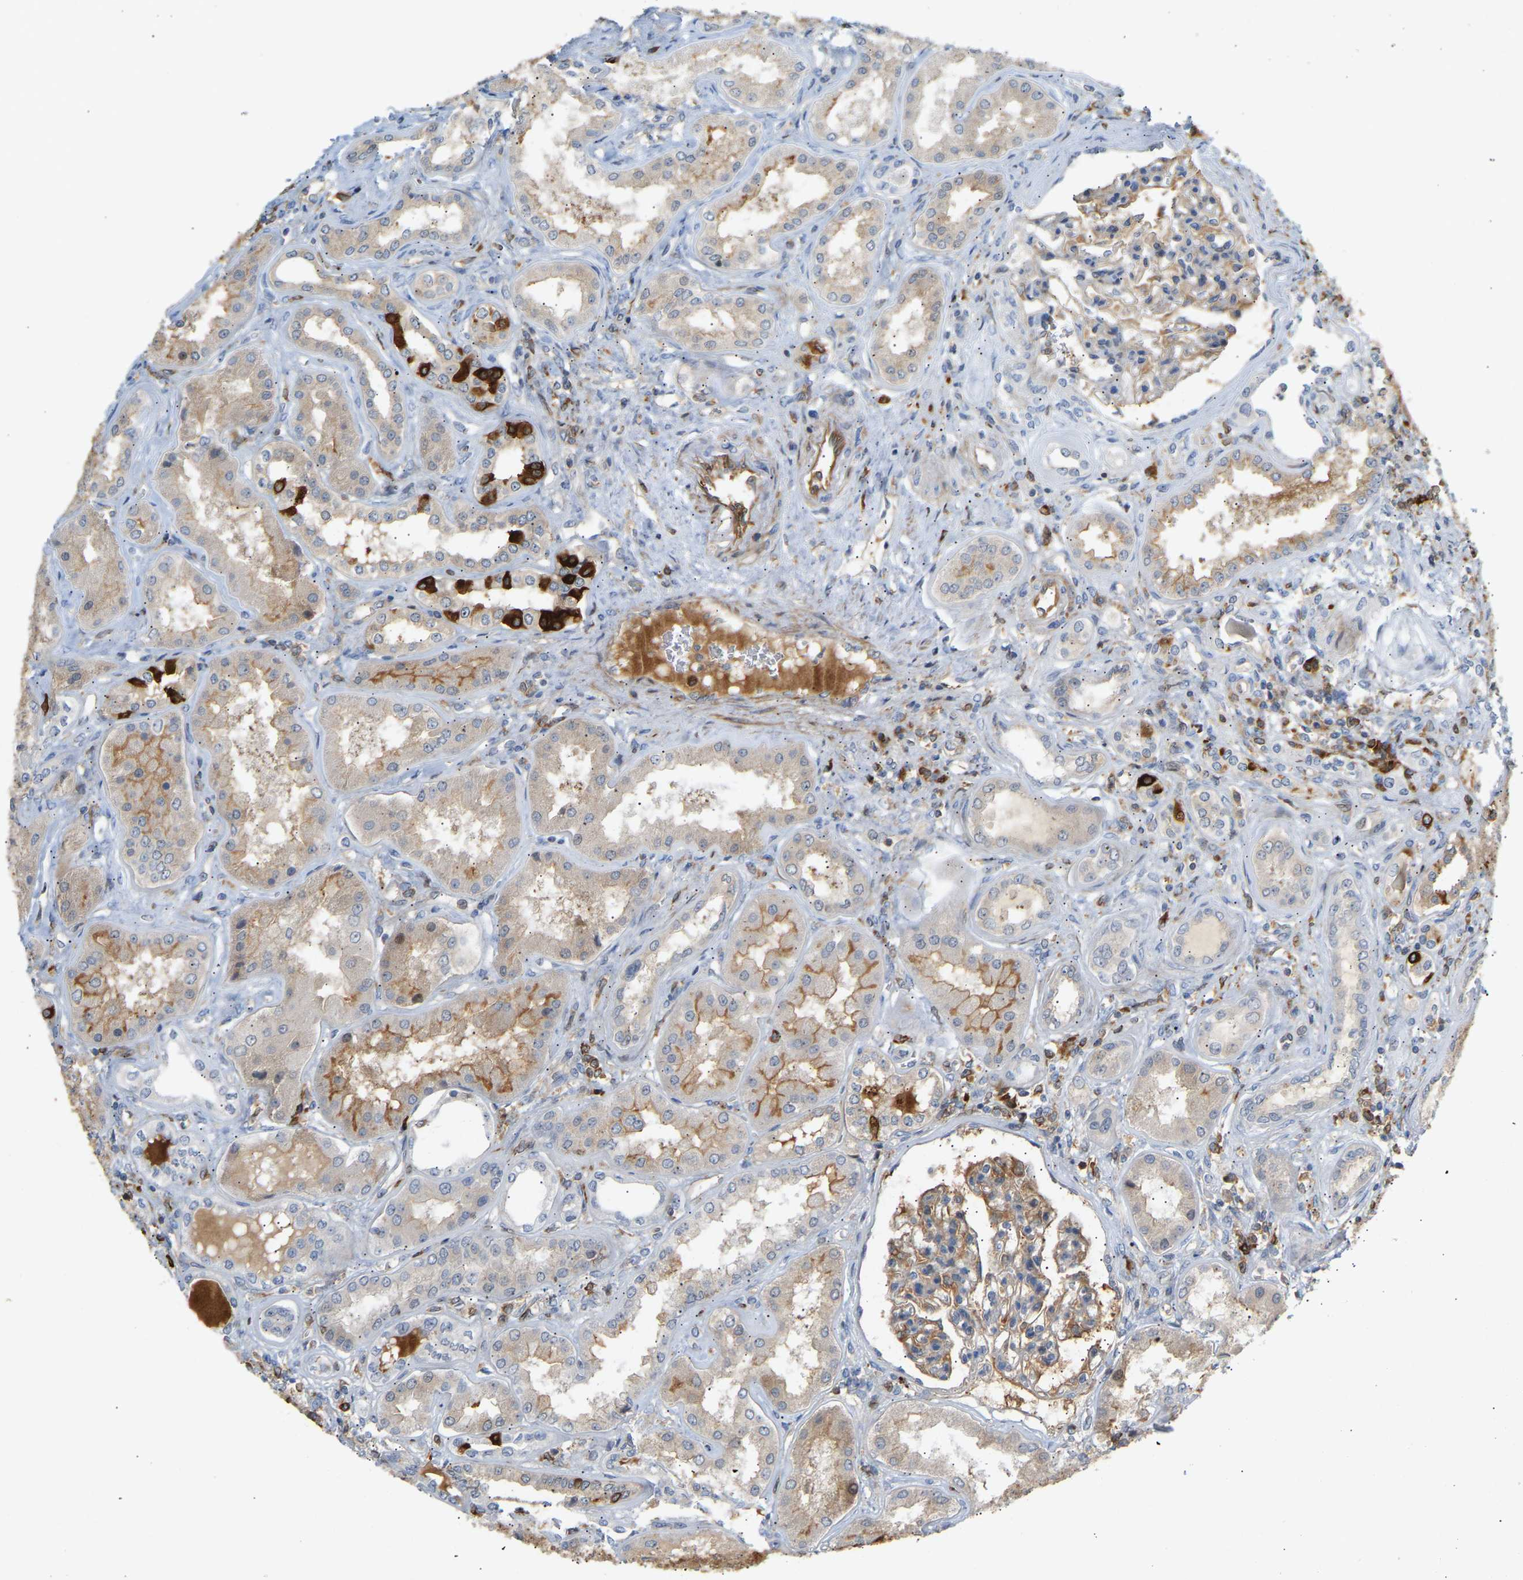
{"staining": {"intensity": "moderate", "quantity": "25%-75%", "location": "cytoplasmic/membranous"}, "tissue": "kidney", "cell_type": "Cells in glomeruli", "image_type": "normal", "snomed": [{"axis": "morphology", "description": "Normal tissue, NOS"}, {"axis": "topography", "description": "Kidney"}], "caption": "DAB immunohistochemical staining of benign kidney displays moderate cytoplasmic/membranous protein expression in approximately 25%-75% of cells in glomeruli. Using DAB (brown) and hematoxylin (blue) stains, captured at high magnification using brightfield microscopy.", "gene": "PLCG2", "patient": {"sex": "female", "age": 56}}